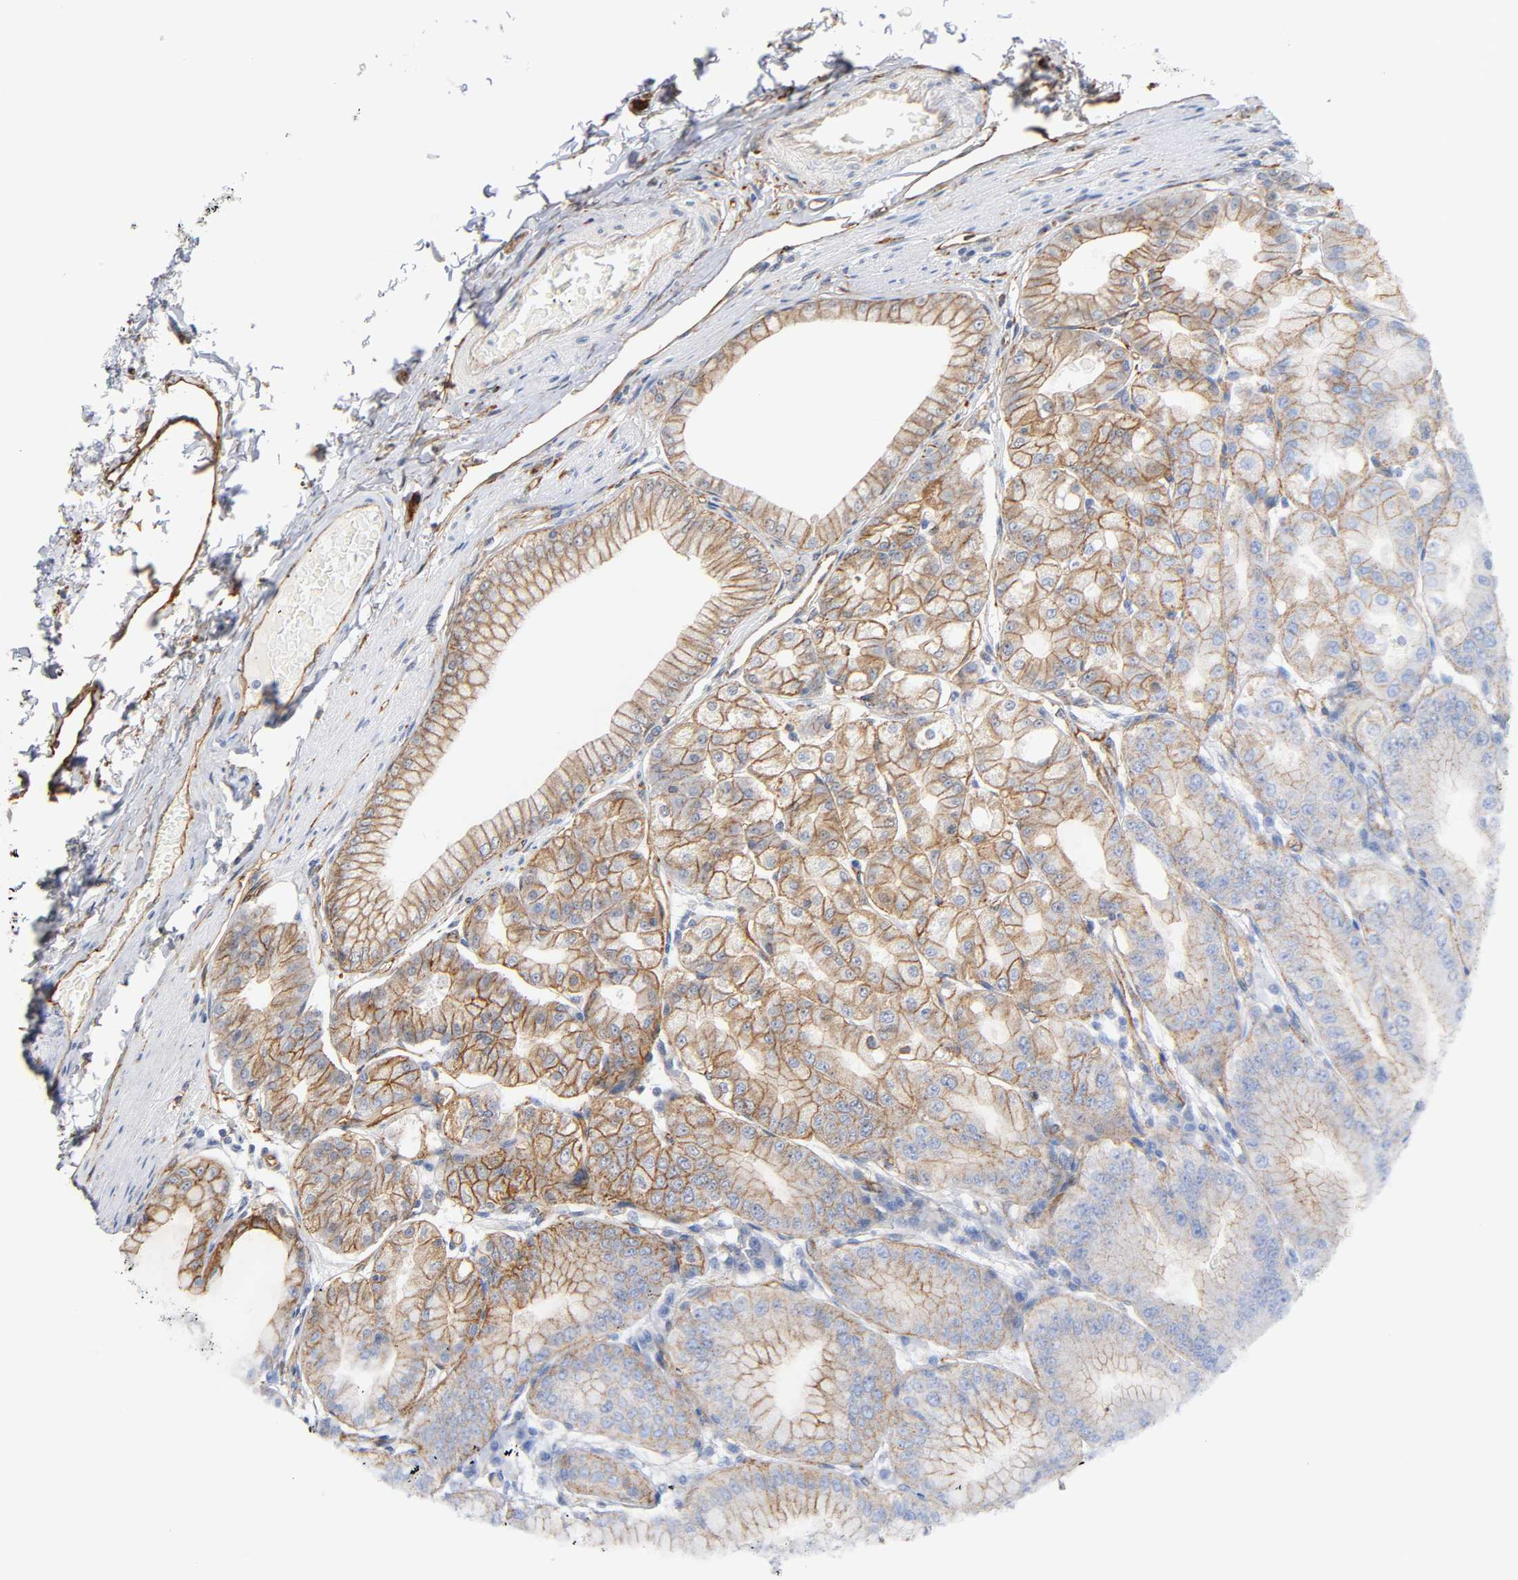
{"staining": {"intensity": "moderate", "quantity": ">75%", "location": "cytoplasmic/membranous"}, "tissue": "stomach", "cell_type": "Glandular cells", "image_type": "normal", "snomed": [{"axis": "morphology", "description": "Normal tissue, NOS"}, {"axis": "topography", "description": "Stomach, lower"}], "caption": "A high-resolution histopathology image shows IHC staining of normal stomach, which shows moderate cytoplasmic/membranous positivity in approximately >75% of glandular cells. The staining was performed using DAB (3,3'-diaminobenzidine) to visualize the protein expression in brown, while the nuclei were stained in blue with hematoxylin (Magnification: 20x).", "gene": "SPTAN1", "patient": {"sex": "male", "age": 71}}